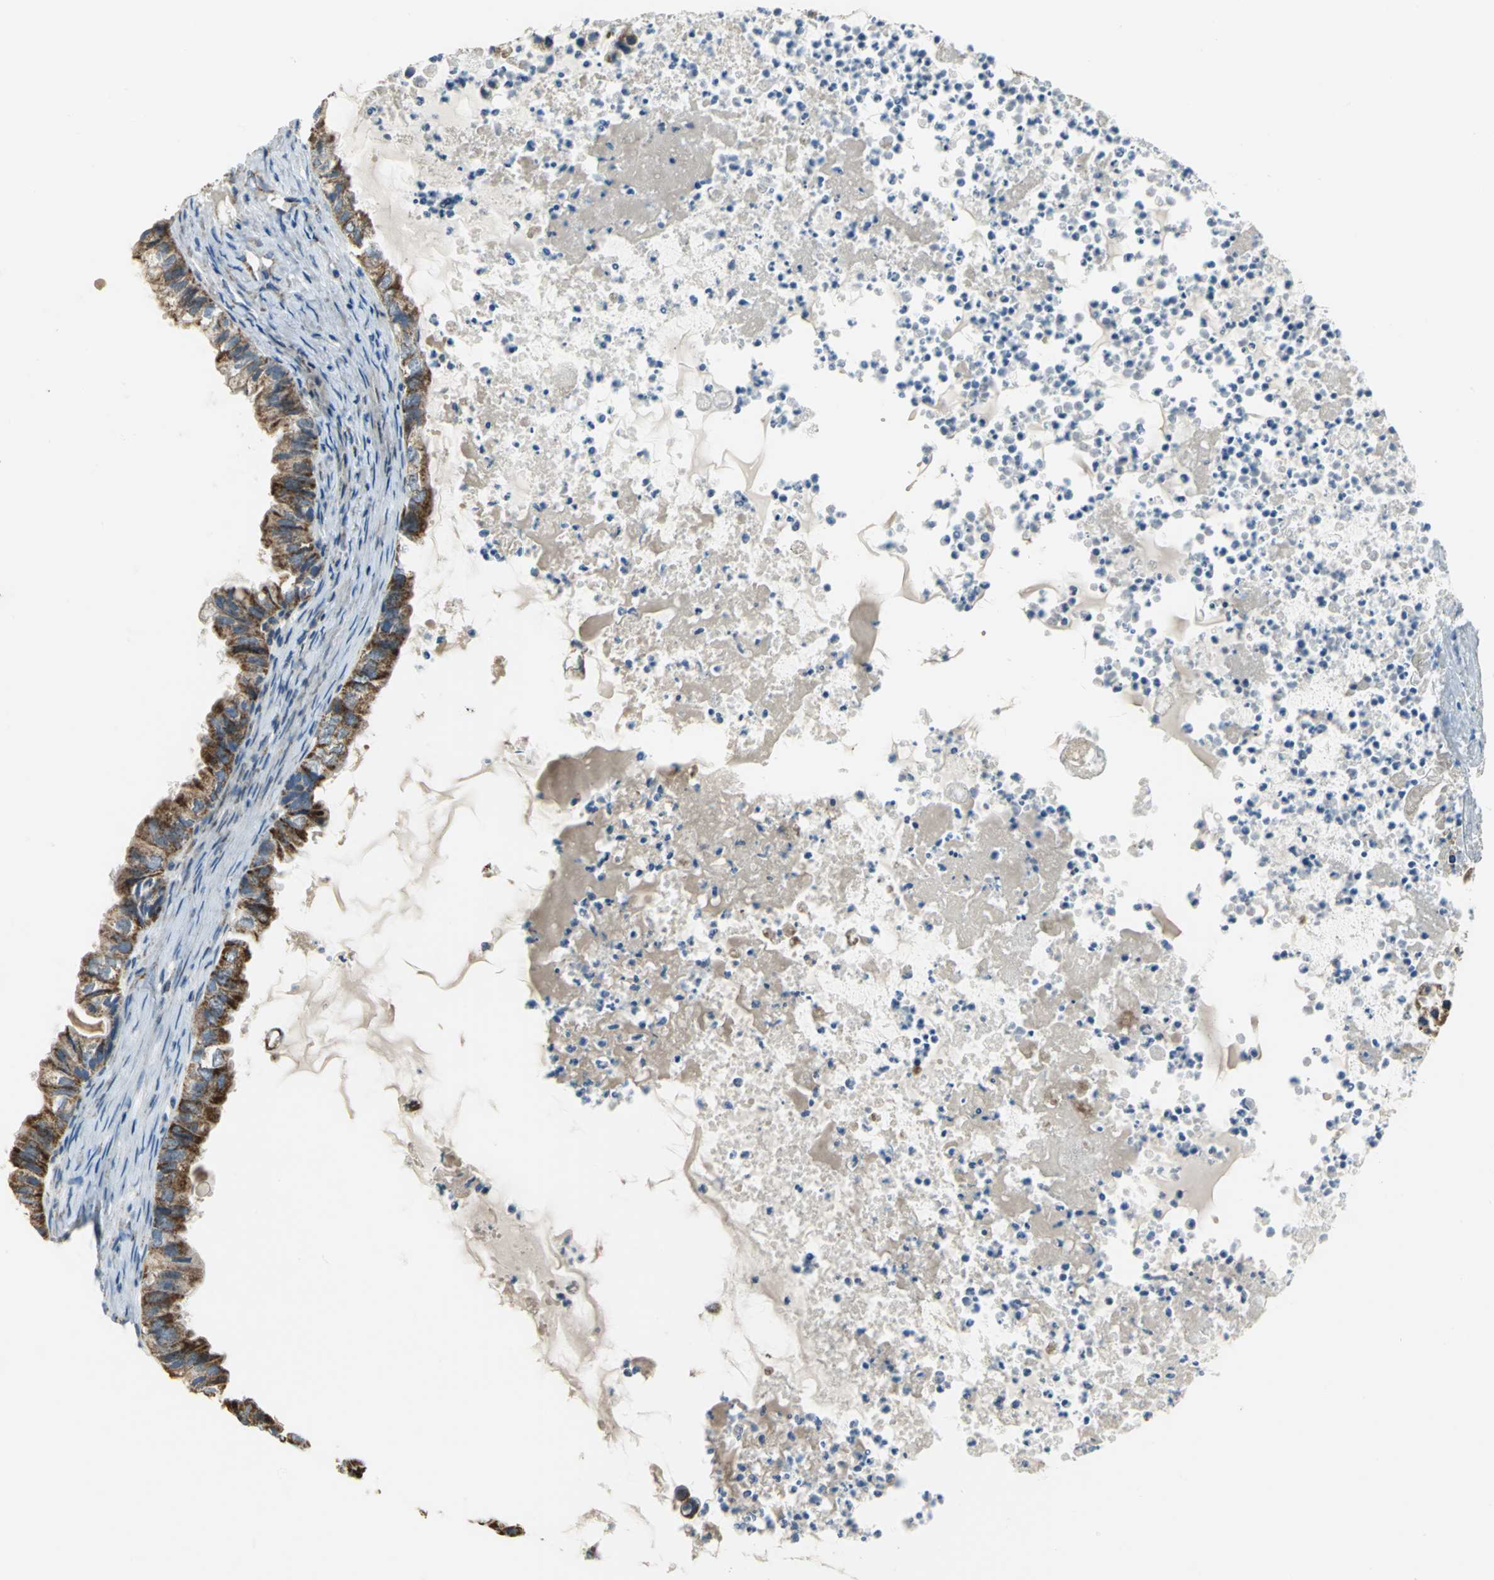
{"staining": {"intensity": "moderate", "quantity": "25%-75%", "location": "cytoplasmic/membranous"}, "tissue": "ovarian cancer", "cell_type": "Tumor cells", "image_type": "cancer", "snomed": [{"axis": "morphology", "description": "Cystadenocarcinoma, mucinous, NOS"}, {"axis": "topography", "description": "Ovary"}], "caption": "Immunohistochemical staining of human ovarian cancer (mucinous cystadenocarcinoma) shows medium levels of moderate cytoplasmic/membranous expression in approximately 25%-75% of tumor cells. The staining is performed using DAB brown chromogen to label protein expression. The nuclei are counter-stained blue using hematoxylin.", "gene": "NTRK1", "patient": {"sex": "female", "age": 80}}